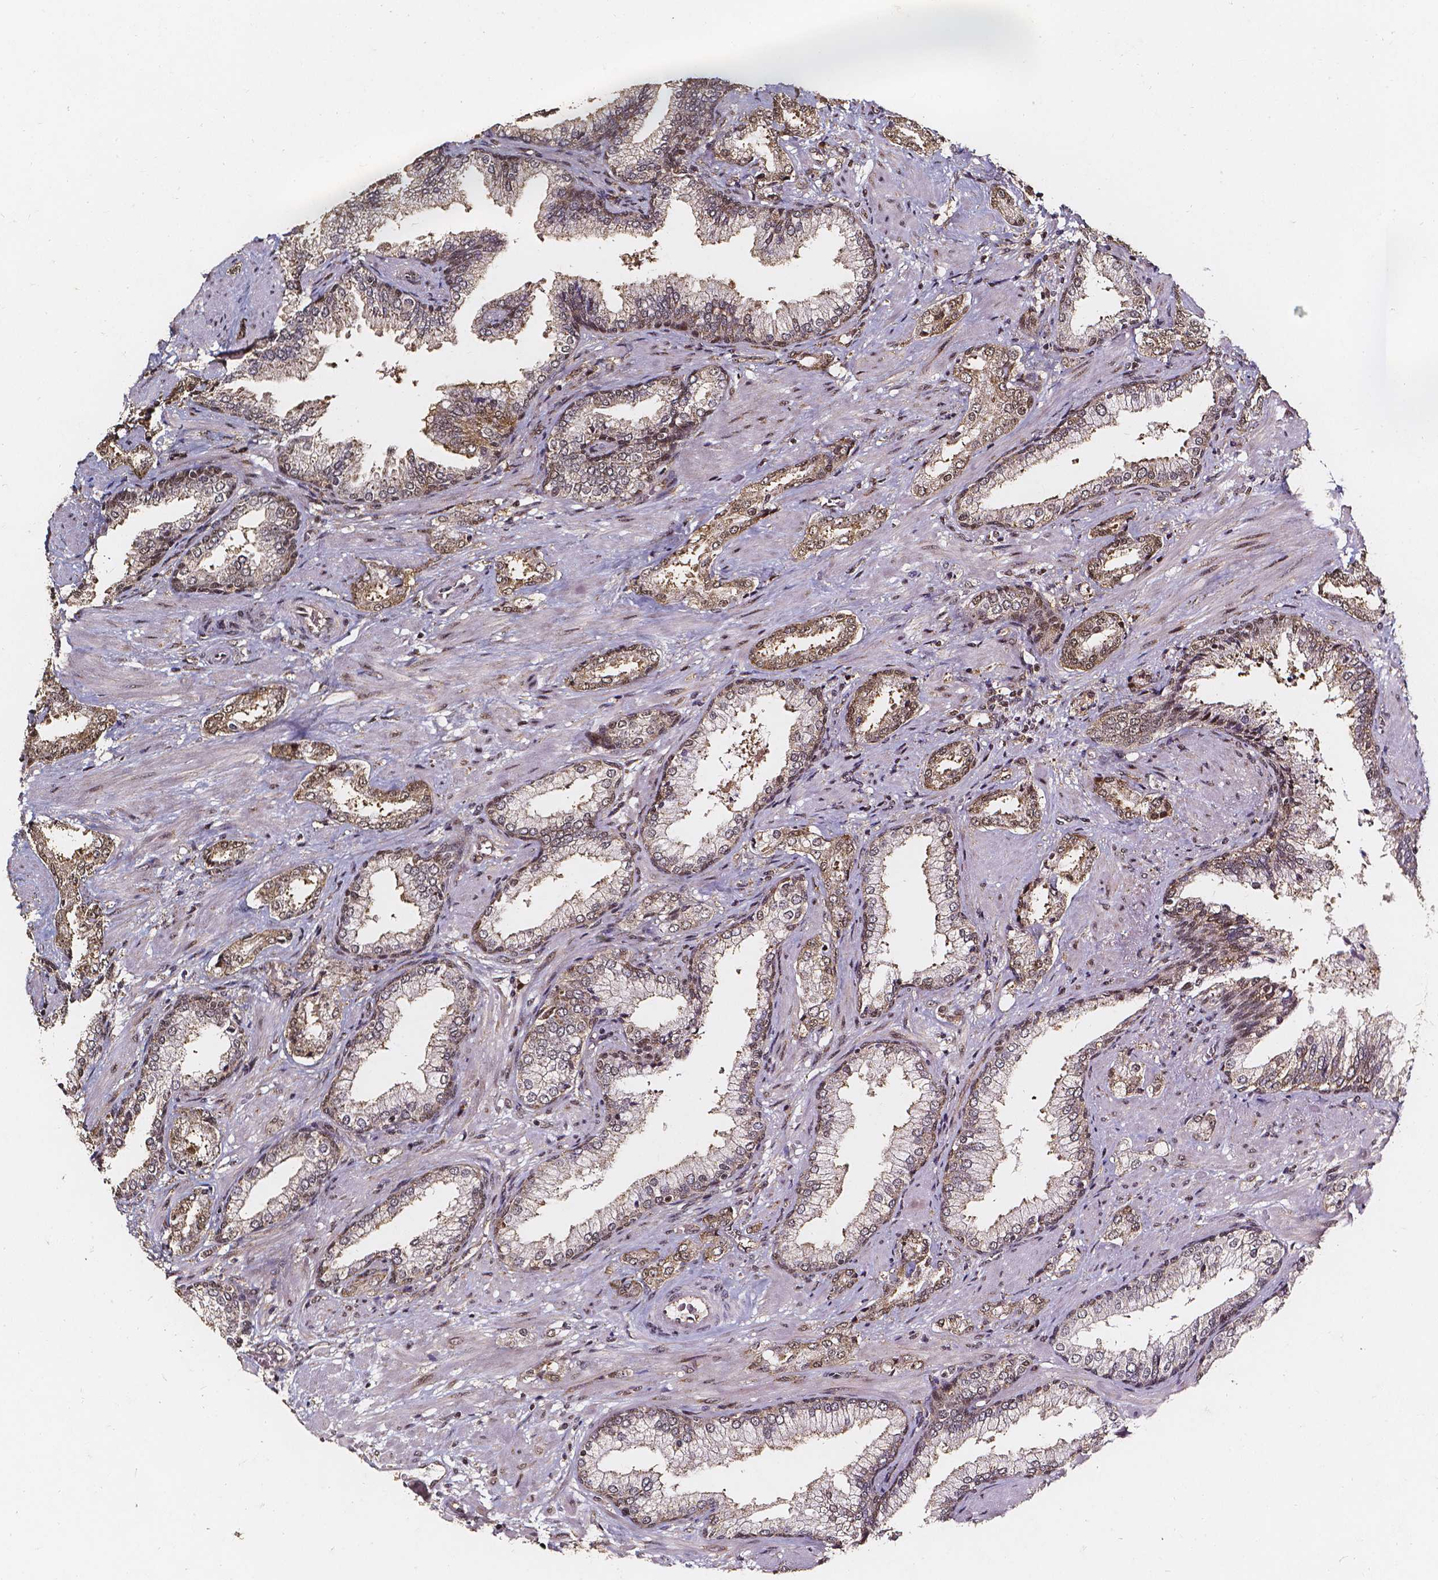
{"staining": {"intensity": "moderate", "quantity": ">75%", "location": "cytoplasmic/membranous,nuclear"}, "tissue": "prostate cancer", "cell_type": "Tumor cells", "image_type": "cancer", "snomed": [{"axis": "morphology", "description": "Adenocarcinoma, Low grade"}, {"axis": "topography", "description": "Prostate"}], "caption": "IHC micrograph of neoplastic tissue: prostate cancer stained using immunohistochemistry (IHC) shows medium levels of moderate protein expression localized specifically in the cytoplasmic/membranous and nuclear of tumor cells, appearing as a cytoplasmic/membranous and nuclear brown color.", "gene": "SMN1", "patient": {"sex": "male", "age": 61}}